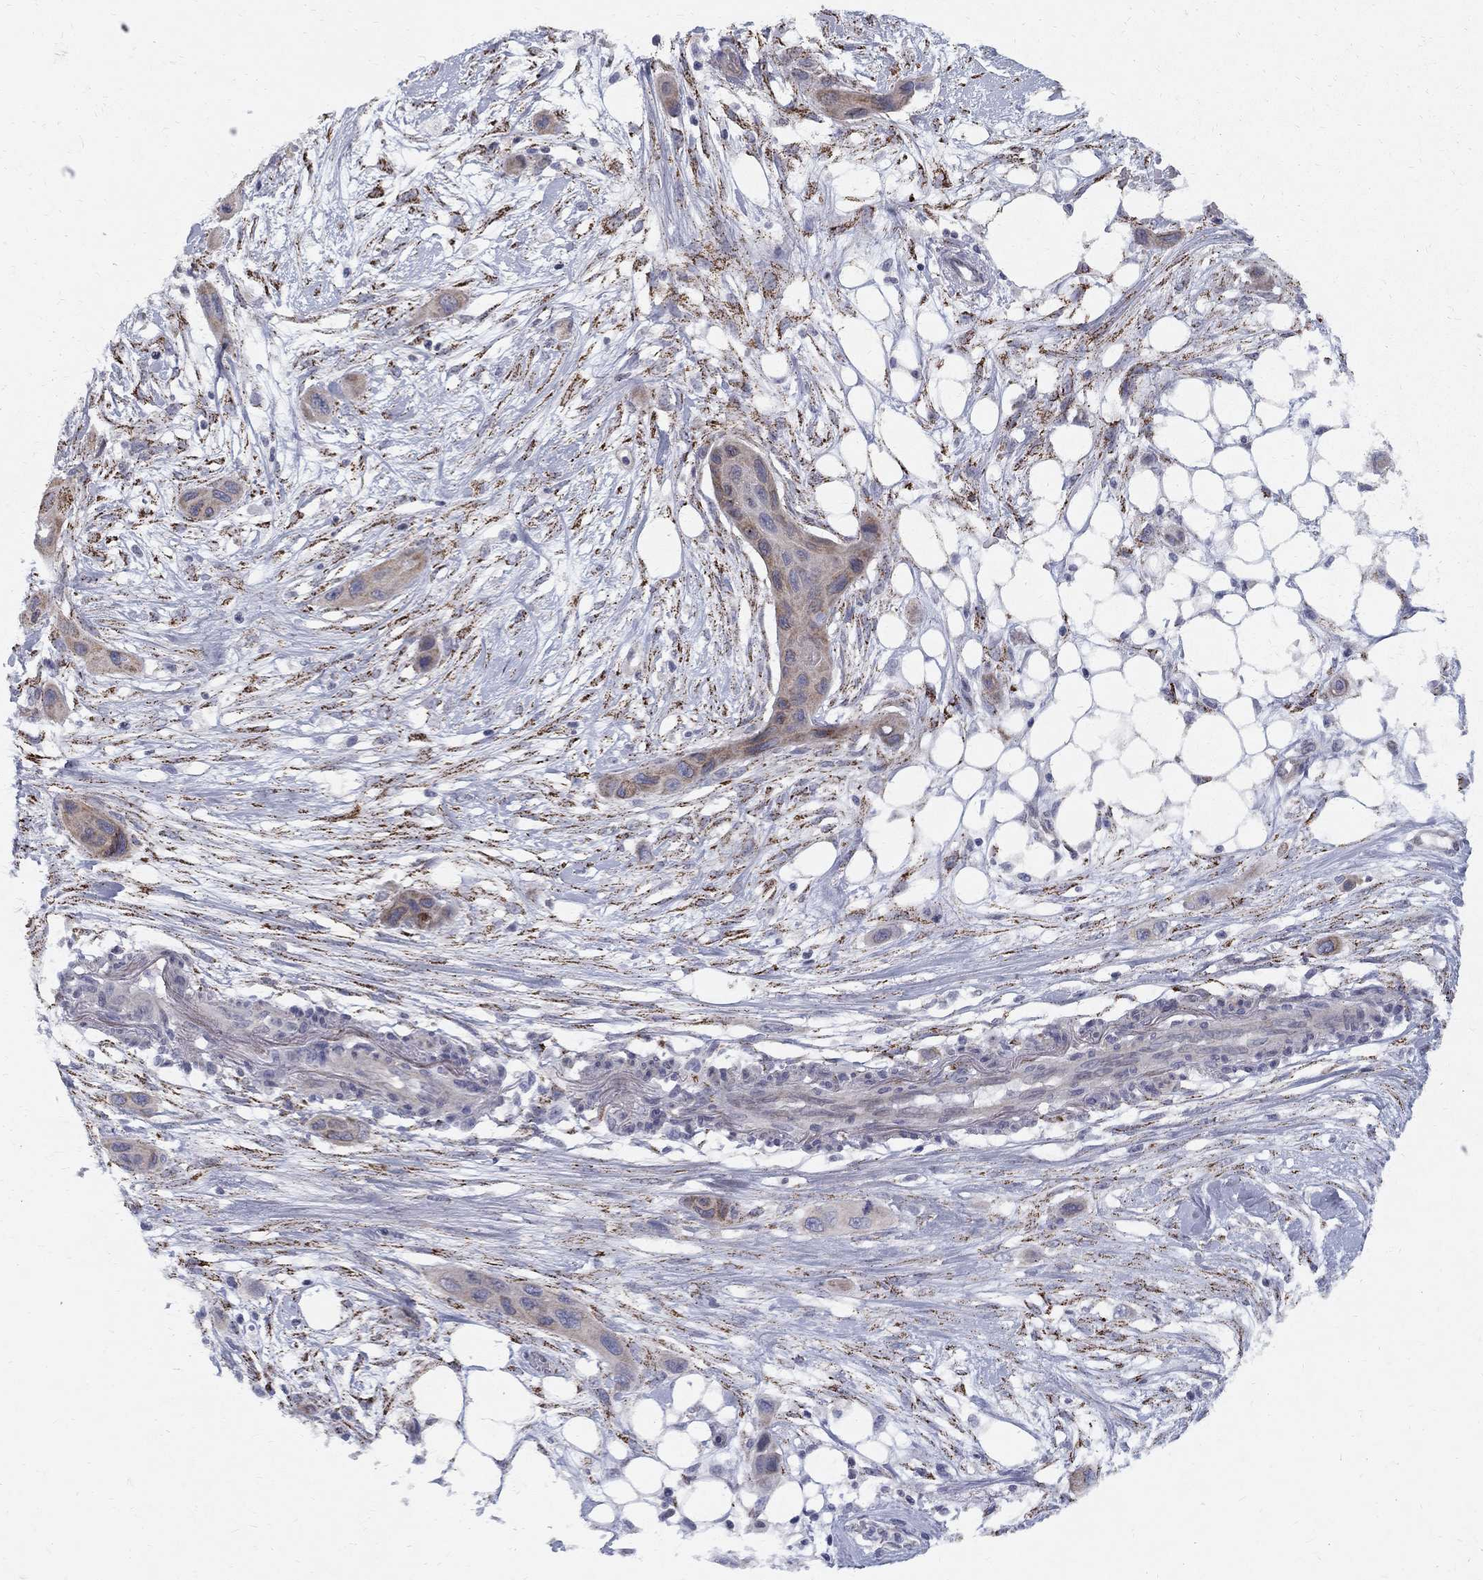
{"staining": {"intensity": "moderate", "quantity": "25%-75%", "location": "cytoplasmic/membranous"}, "tissue": "skin cancer", "cell_type": "Tumor cells", "image_type": "cancer", "snomed": [{"axis": "morphology", "description": "Squamous cell carcinoma, NOS"}, {"axis": "topography", "description": "Skin"}], "caption": "A brown stain shows moderate cytoplasmic/membranous positivity of a protein in human skin cancer (squamous cell carcinoma) tumor cells.", "gene": "CLIC6", "patient": {"sex": "male", "age": 79}}